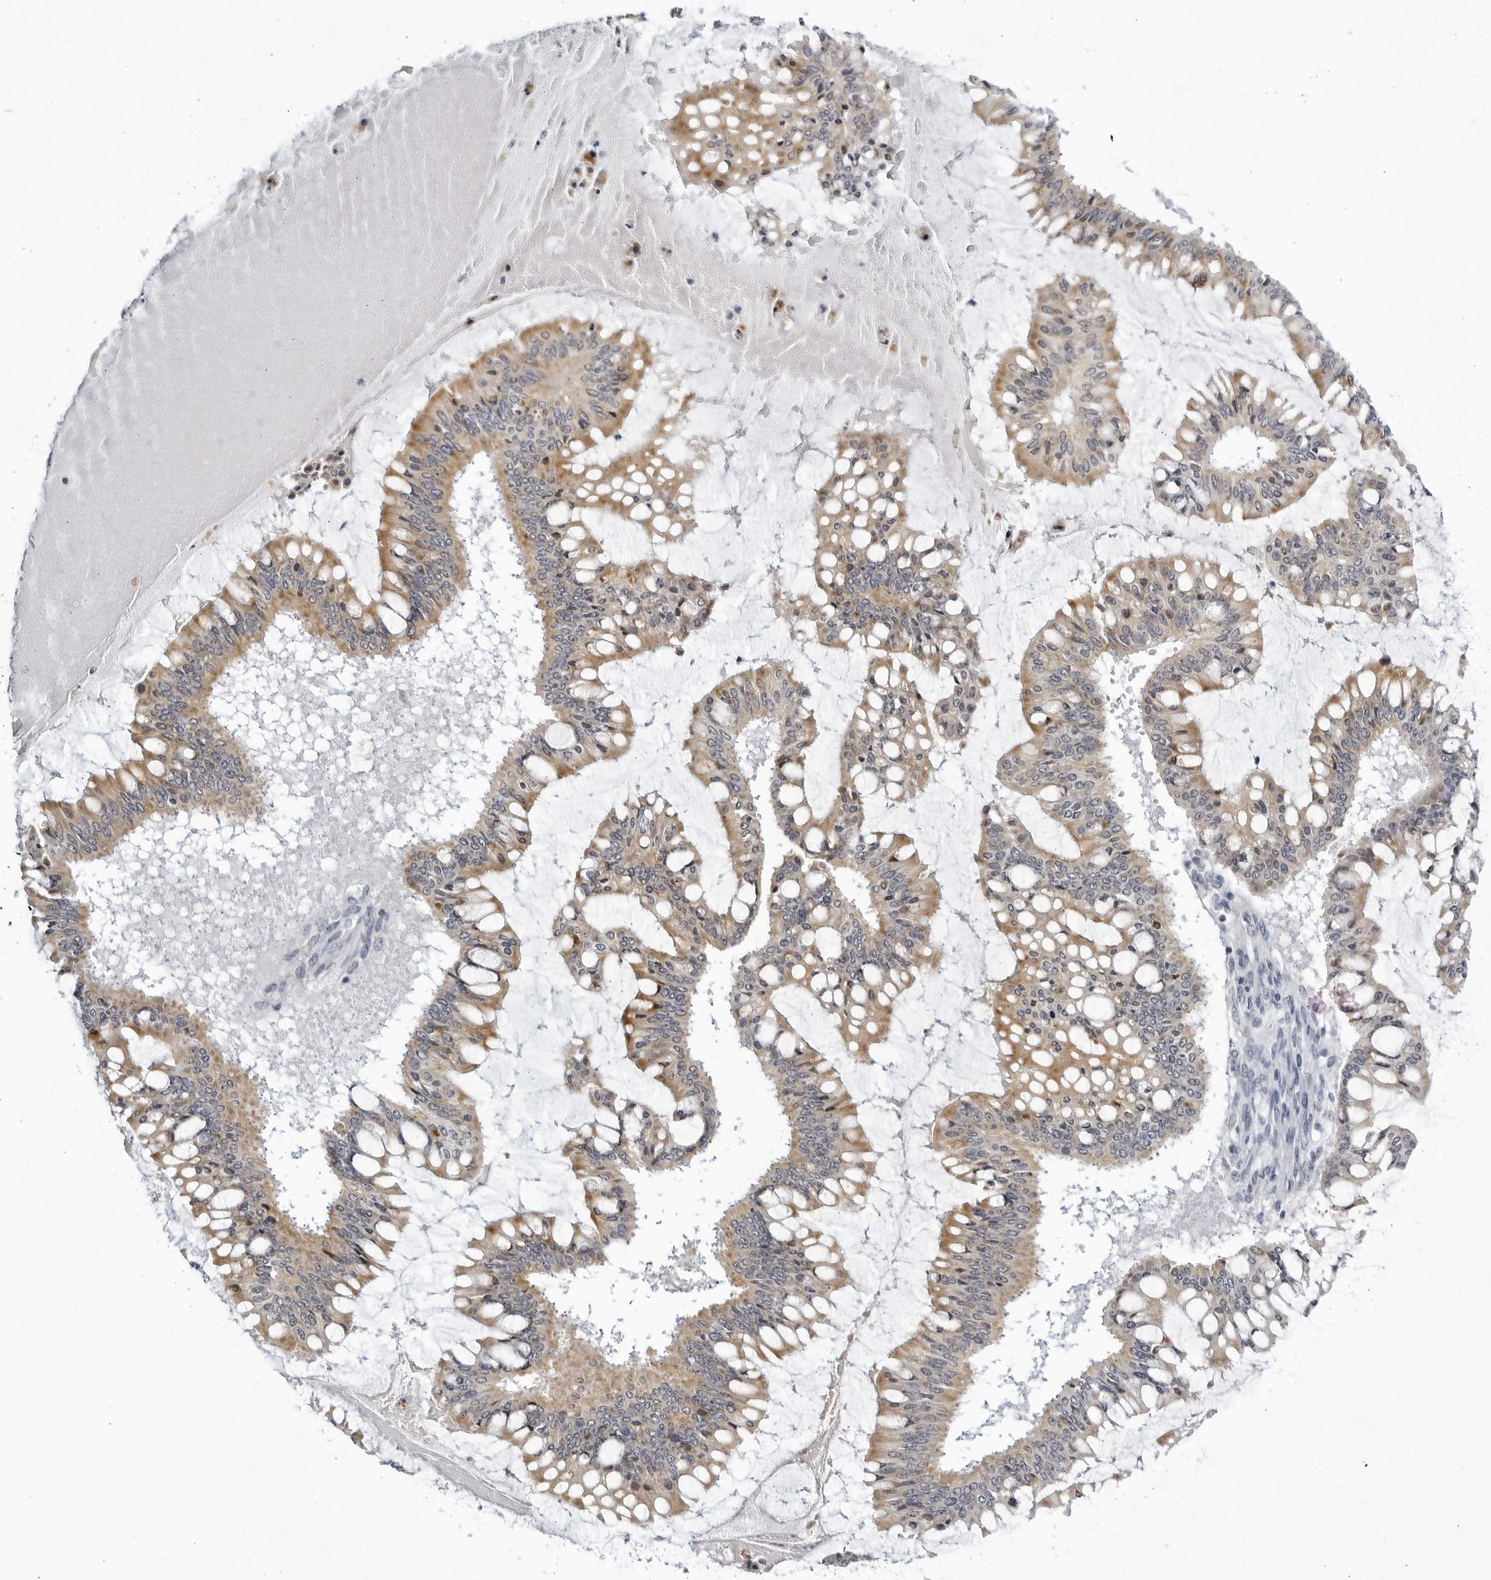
{"staining": {"intensity": "moderate", "quantity": ">75%", "location": "cytoplasmic/membranous"}, "tissue": "ovarian cancer", "cell_type": "Tumor cells", "image_type": "cancer", "snomed": [{"axis": "morphology", "description": "Cystadenocarcinoma, mucinous, NOS"}, {"axis": "topography", "description": "Ovary"}], "caption": "IHC (DAB) staining of ovarian mucinous cystadenocarcinoma shows moderate cytoplasmic/membranous protein expression in about >75% of tumor cells.", "gene": "CNBD1", "patient": {"sex": "female", "age": 73}}